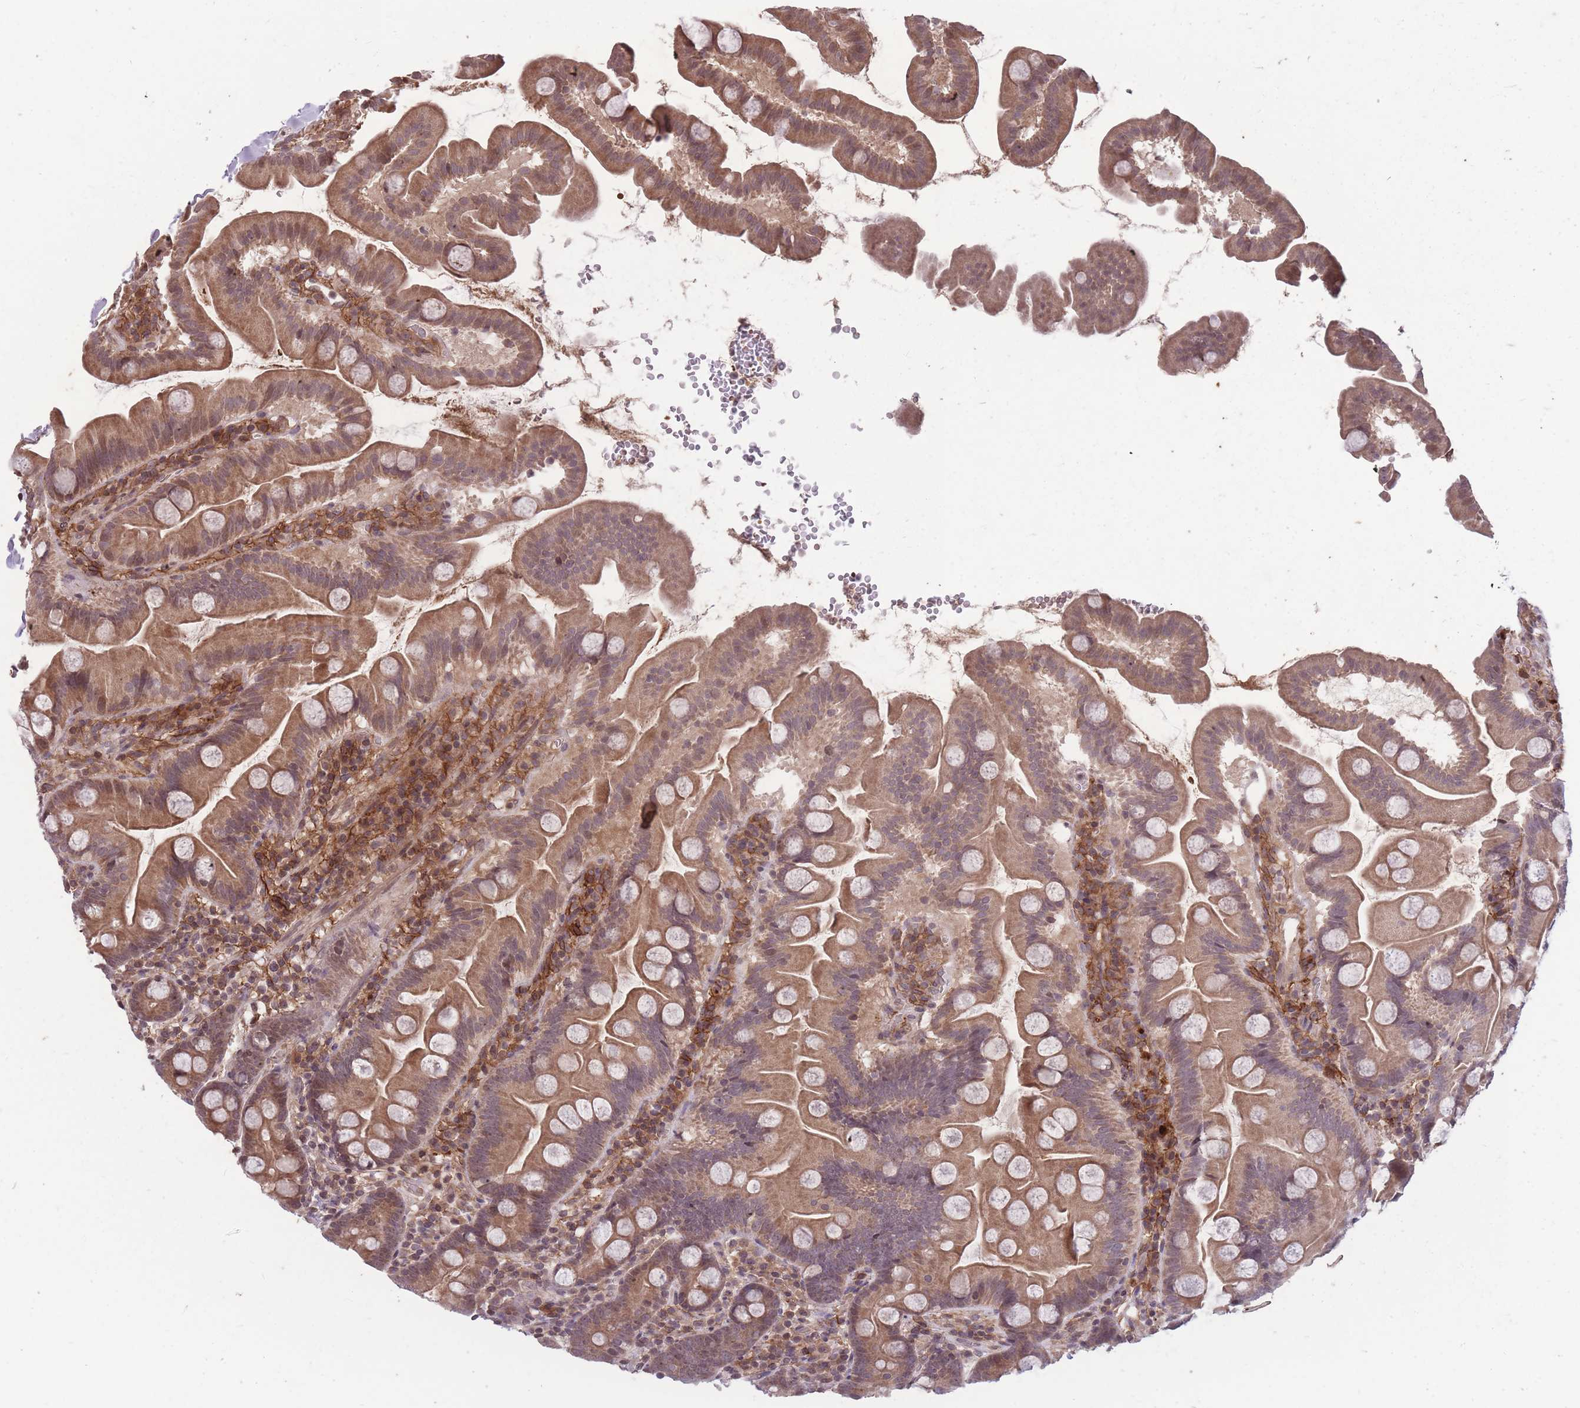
{"staining": {"intensity": "moderate", "quantity": ">75%", "location": "cytoplasmic/membranous"}, "tissue": "small intestine", "cell_type": "Glandular cells", "image_type": "normal", "snomed": [{"axis": "morphology", "description": "Normal tissue, NOS"}, {"axis": "topography", "description": "Small intestine"}], "caption": "Moderate cytoplasmic/membranous staining for a protein is identified in approximately >75% of glandular cells of benign small intestine using immunohistochemistry.", "gene": "GGT5", "patient": {"sex": "female", "age": 68}}